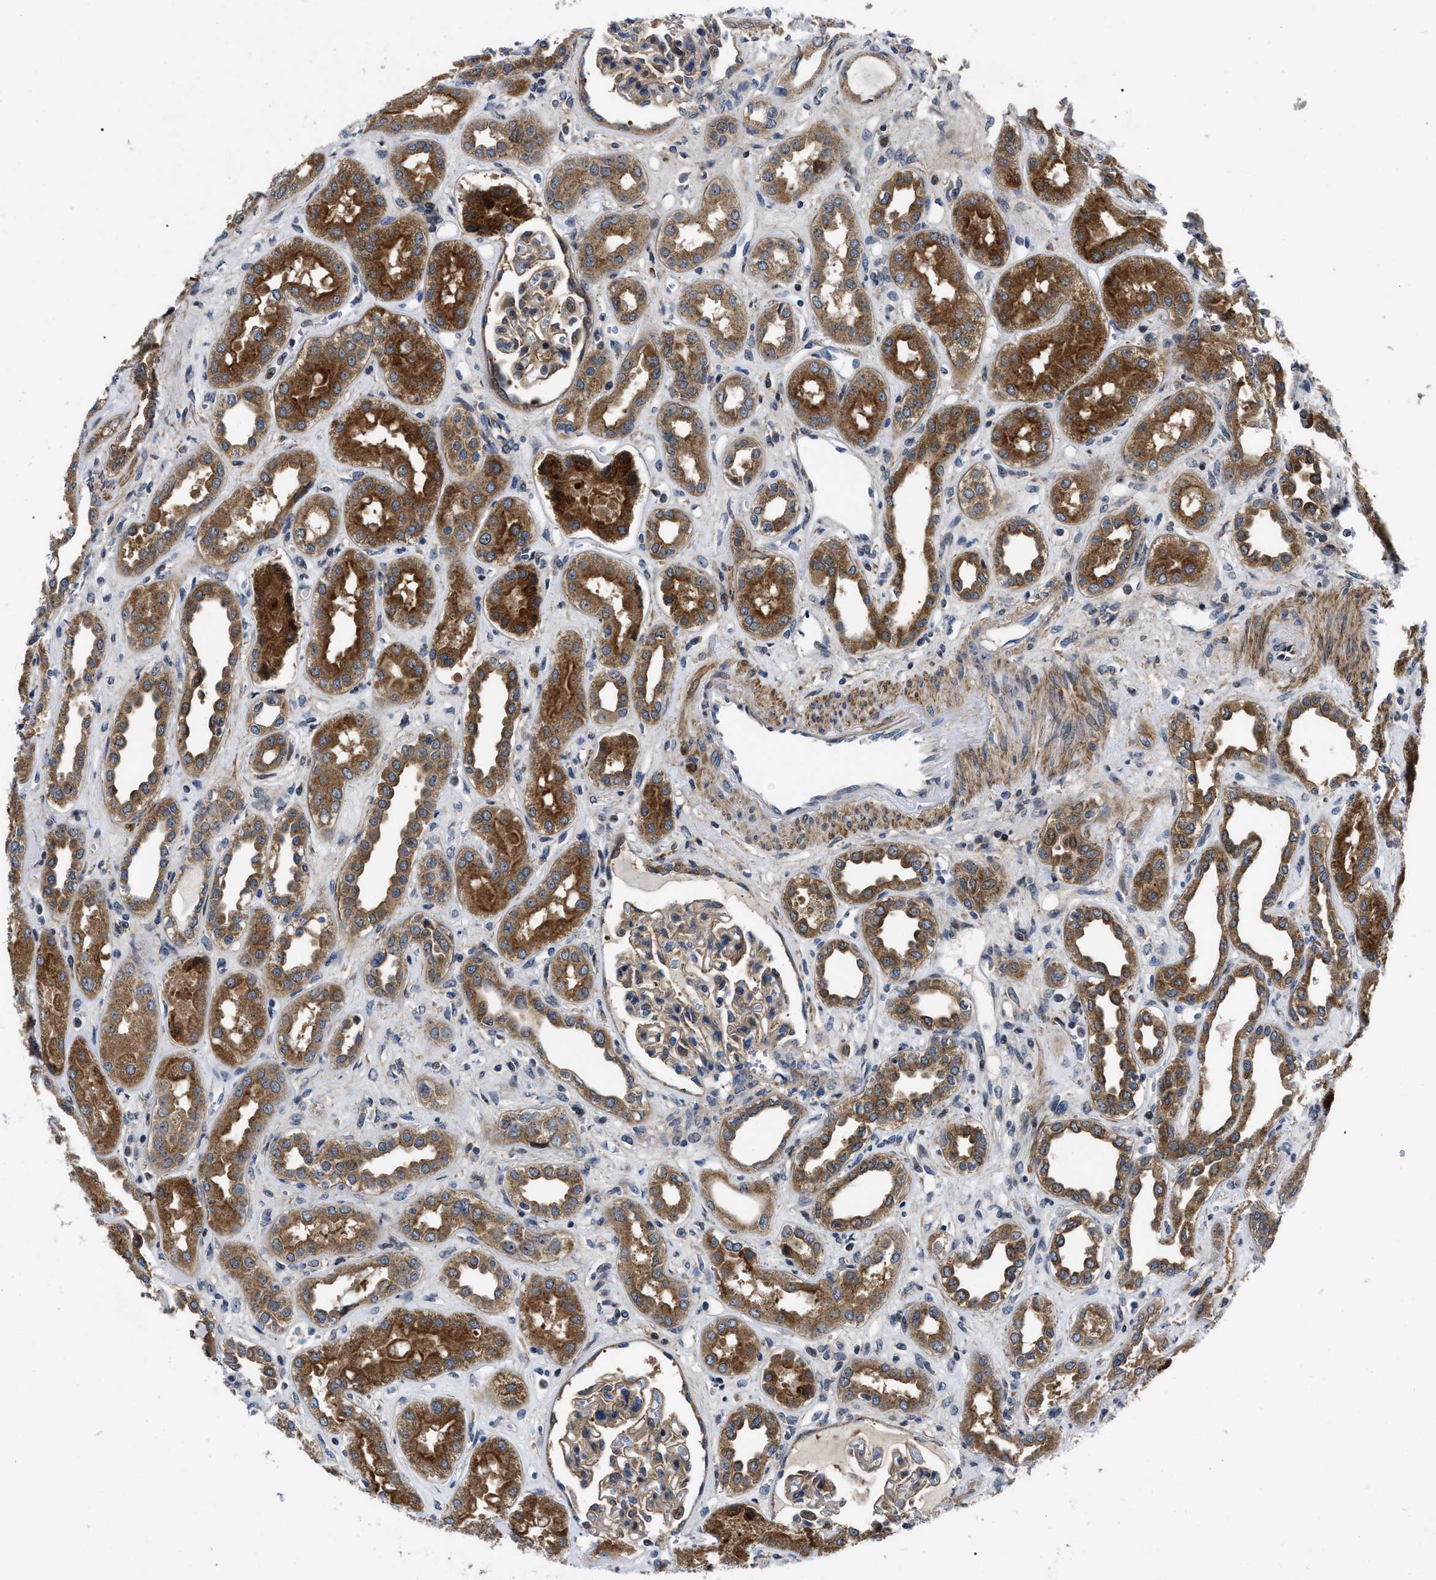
{"staining": {"intensity": "moderate", "quantity": ">75%", "location": "cytoplasmic/membranous"}, "tissue": "kidney", "cell_type": "Cells in glomeruli", "image_type": "normal", "snomed": [{"axis": "morphology", "description": "Normal tissue, NOS"}, {"axis": "topography", "description": "Kidney"}], "caption": "Normal kidney displays moderate cytoplasmic/membranous expression in about >75% of cells in glomeruli (brown staining indicates protein expression, while blue staining denotes nuclei)..", "gene": "PPWD1", "patient": {"sex": "male", "age": 59}}